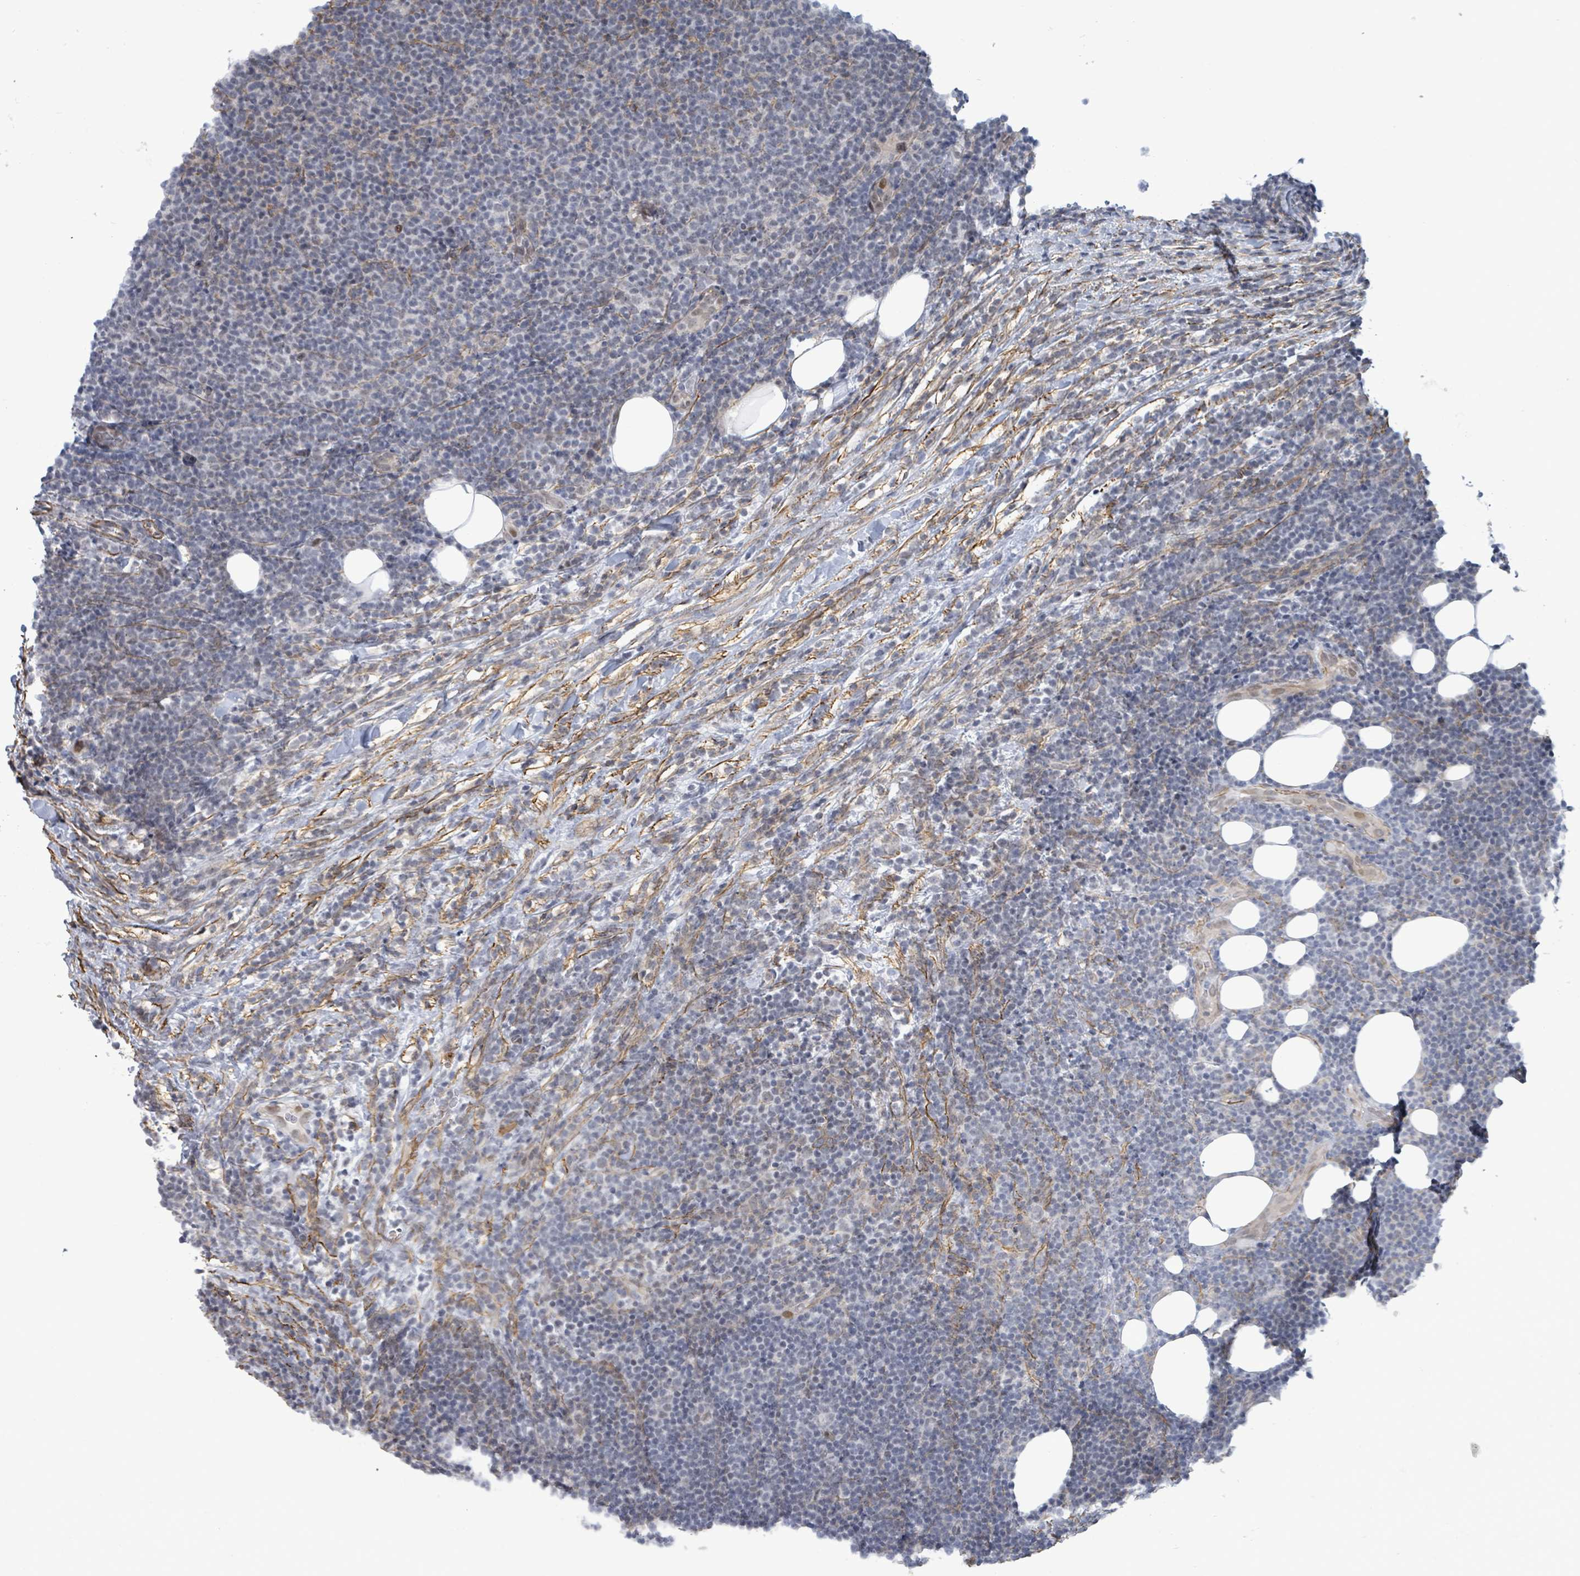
{"staining": {"intensity": "negative", "quantity": "none", "location": "none"}, "tissue": "lymphoma", "cell_type": "Tumor cells", "image_type": "cancer", "snomed": [{"axis": "morphology", "description": "Malignant lymphoma, non-Hodgkin's type, Low grade"}, {"axis": "topography", "description": "Lymph node"}], "caption": "The image exhibits no significant staining in tumor cells of low-grade malignant lymphoma, non-Hodgkin's type.", "gene": "DMRTC1B", "patient": {"sex": "male", "age": 66}}